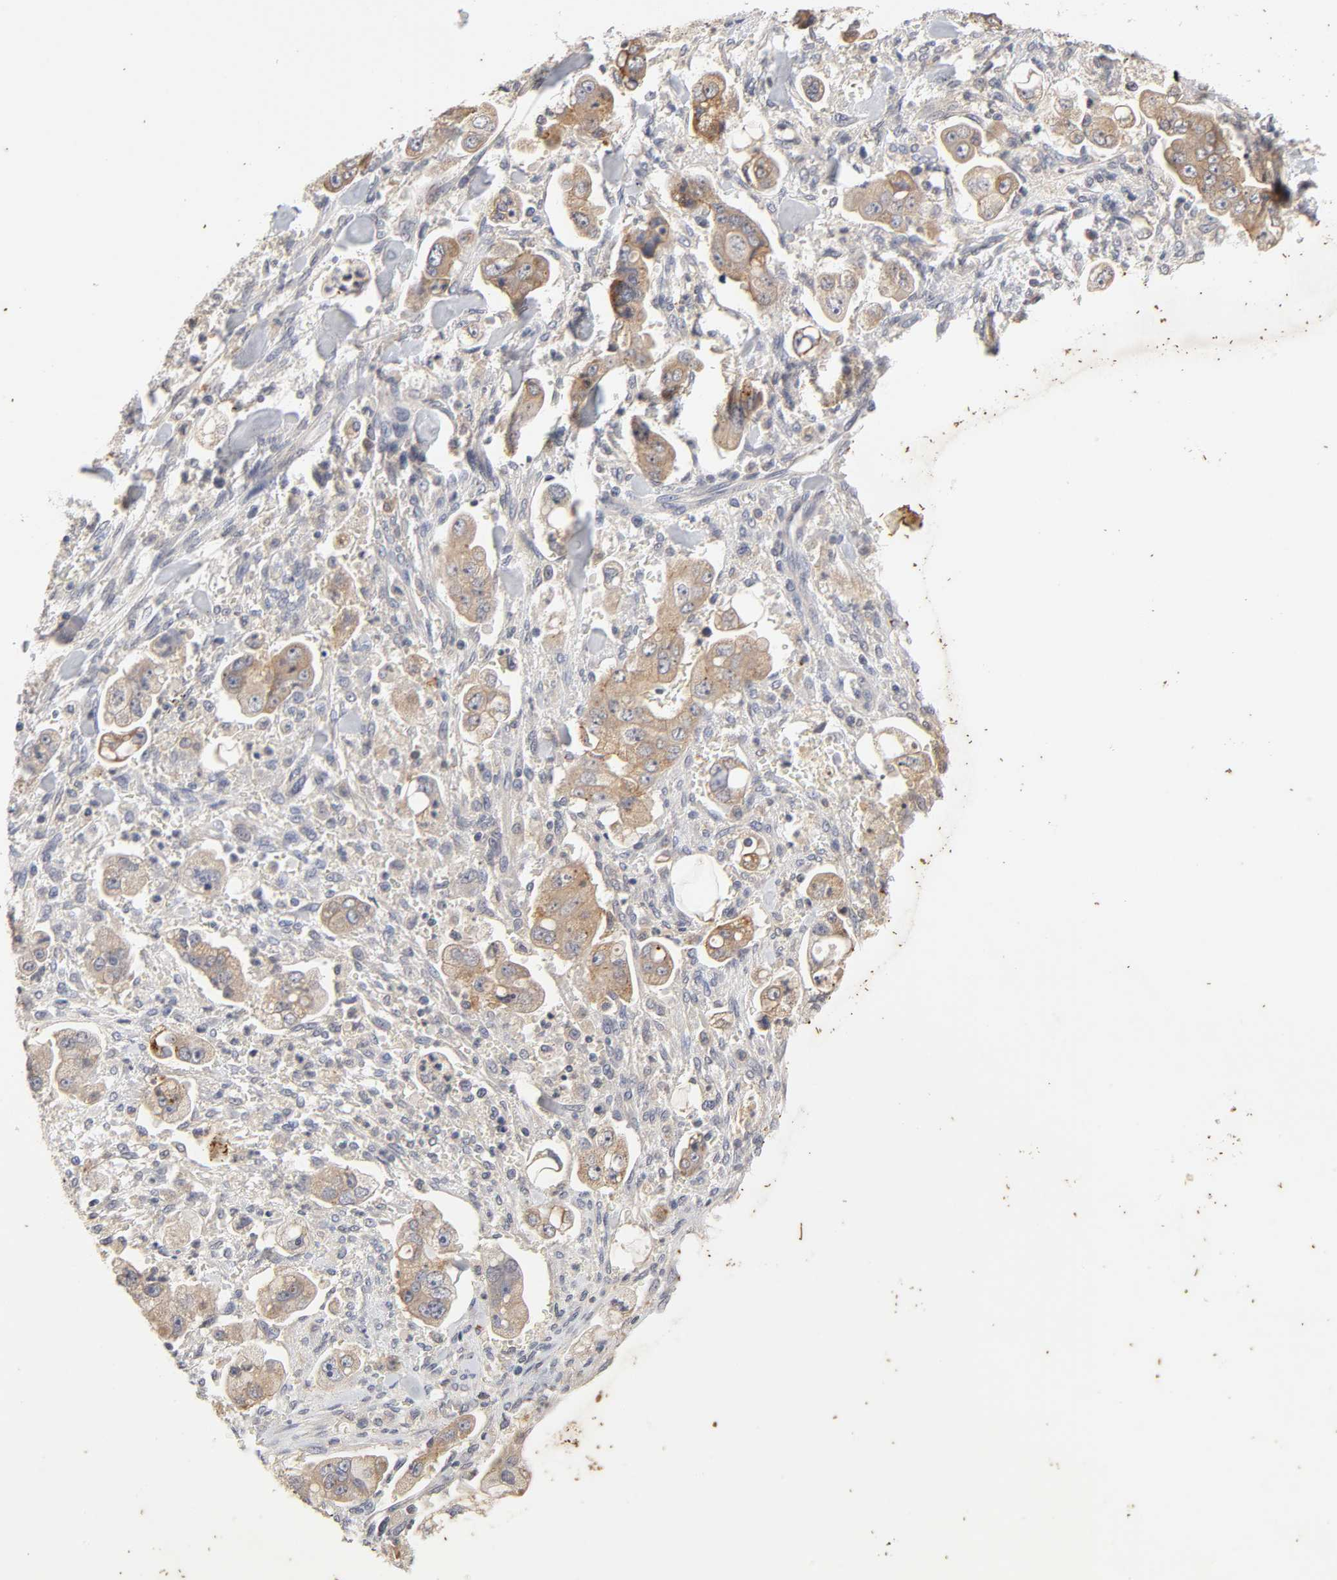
{"staining": {"intensity": "weak", "quantity": ">75%", "location": "cytoplasmic/membranous"}, "tissue": "stomach cancer", "cell_type": "Tumor cells", "image_type": "cancer", "snomed": [{"axis": "morphology", "description": "Adenocarcinoma, NOS"}, {"axis": "topography", "description": "Stomach"}], "caption": "Immunohistochemical staining of stomach cancer shows low levels of weak cytoplasmic/membranous protein expression in approximately >75% of tumor cells.", "gene": "CXADR", "patient": {"sex": "male", "age": 62}}